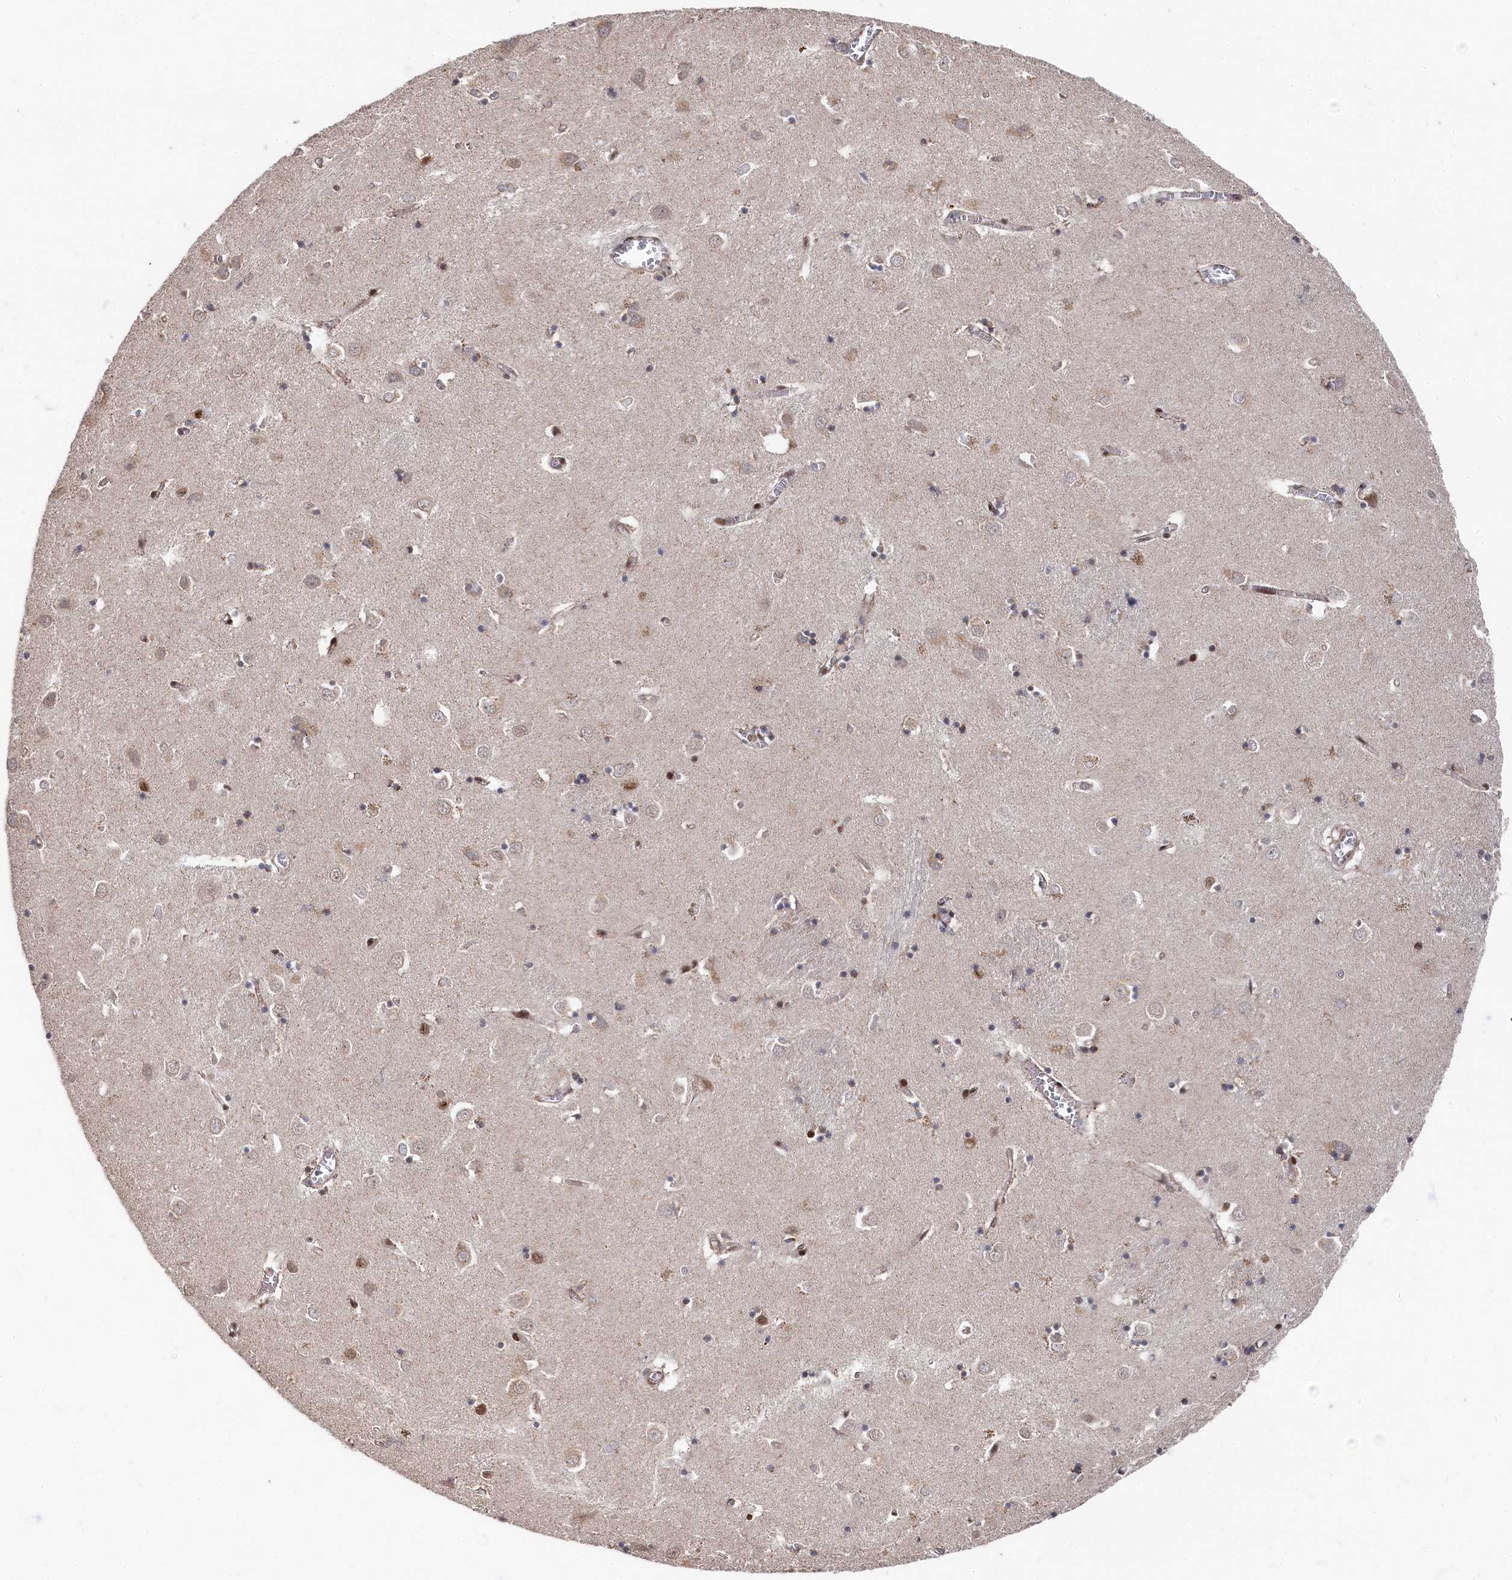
{"staining": {"intensity": "strong", "quantity": "<25%", "location": "nuclear"}, "tissue": "caudate", "cell_type": "Glial cells", "image_type": "normal", "snomed": [{"axis": "morphology", "description": "Normal tissue, NOS"}, {"axis": "topography", "description": "Lateral ventricle wall"}], "caption": "This histopathology image displays immunohistochemistry (IHC) staining of unremarkable caudate, with medium strong nuclear positivity in about <25% of glial cells.", "gene": "BUB3", "patient": {"sex": "male", "age": 70}}